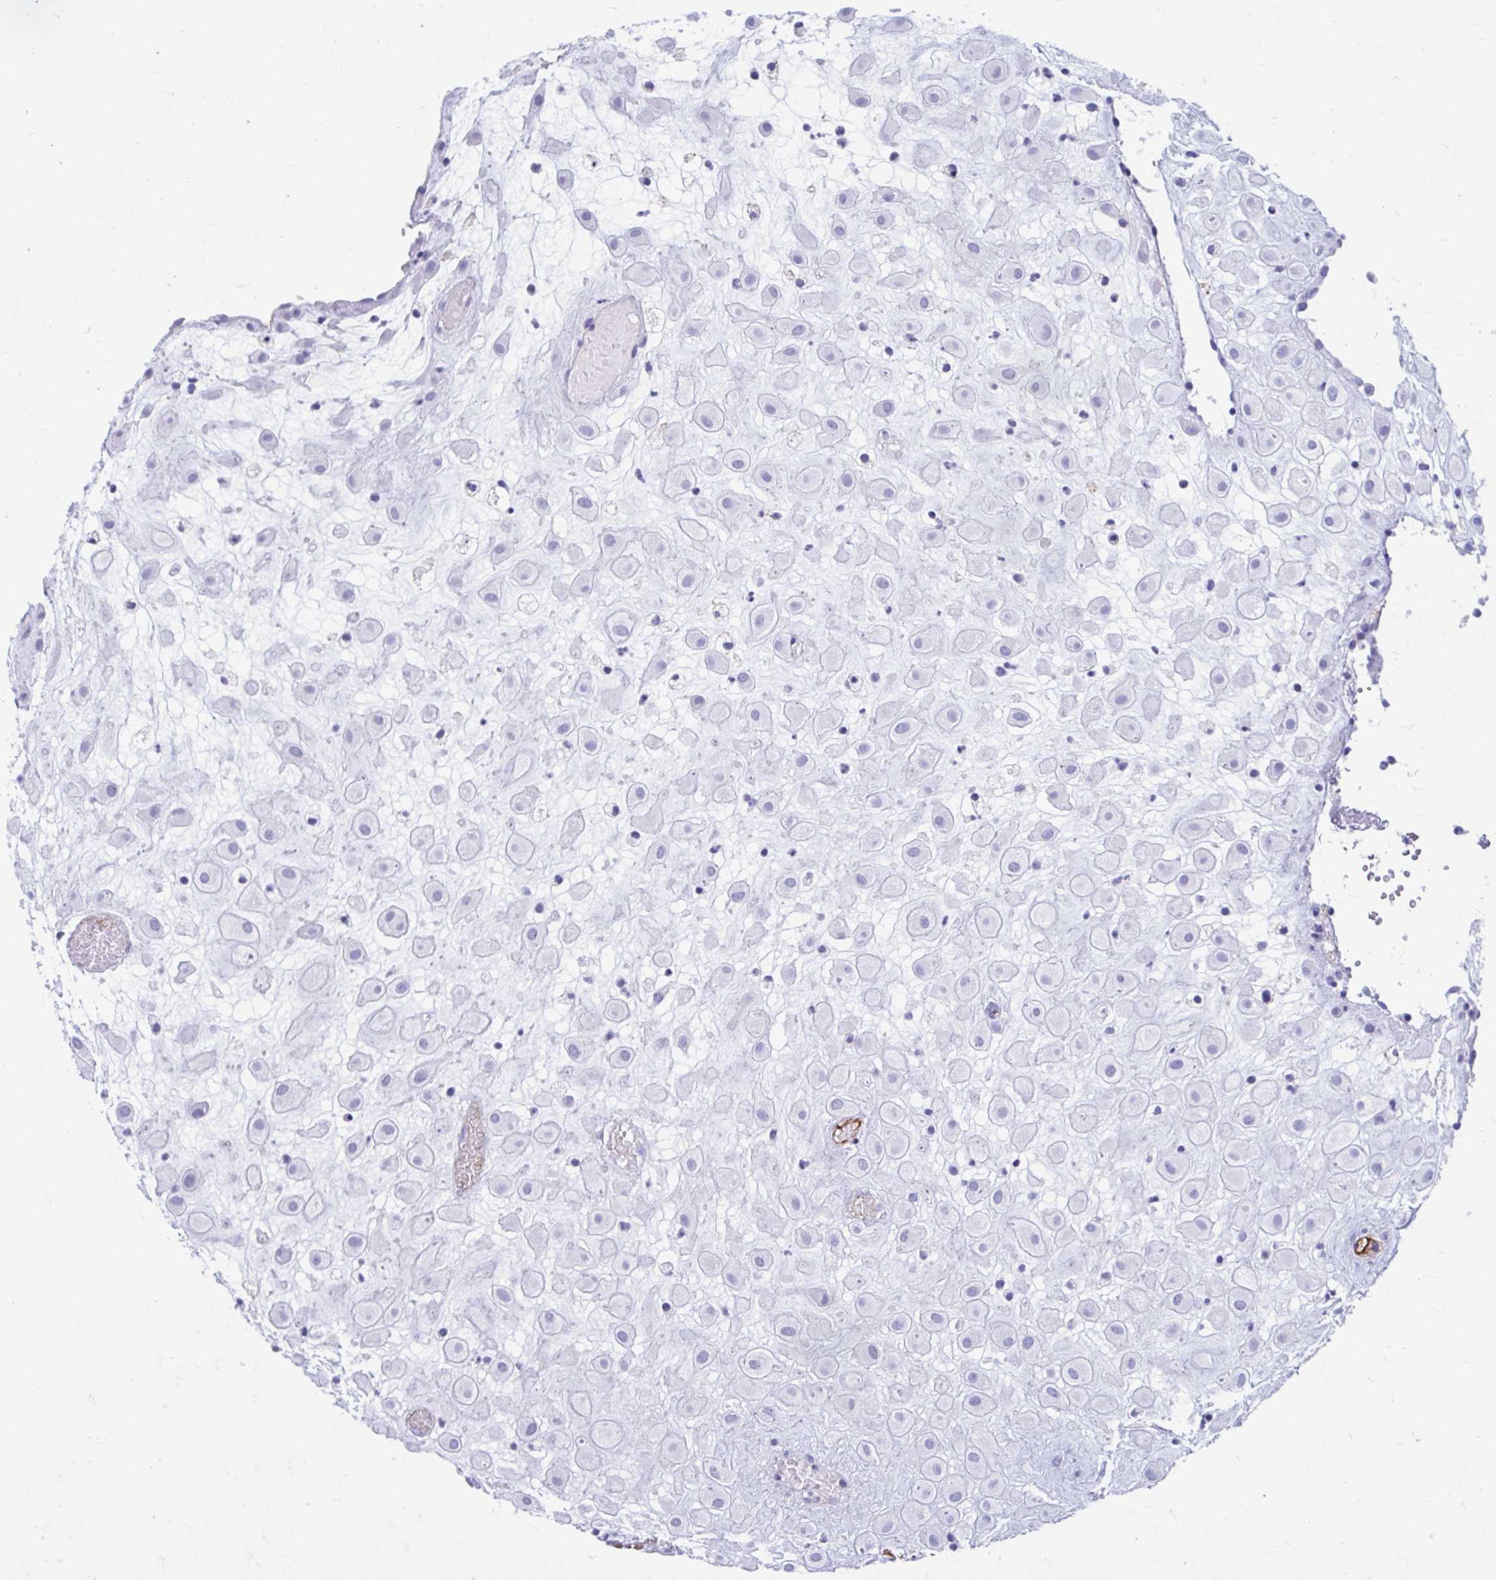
{"staining": {"intensity": "negative", "quantity": "none", "location": "none"}, "tissue": "placenta", "cell_type": "Decidual cells", "image_type": "normal", "snomed": [{"axis": "morphology", "description": "Normal tissue, NOS"}, {"axis": "topography", "description": "Placenta"}], "caption": "Immunohistochemistry (IHC) image of benign placenta: placenta stained with DAB exhibits no significant protein positivity in decidual cells. (DAB immunohistochemistry (IHC) with hematoxylin counter stain).", "gene": "SMIM9", "patient": {"sex": "female", "age": 24}}